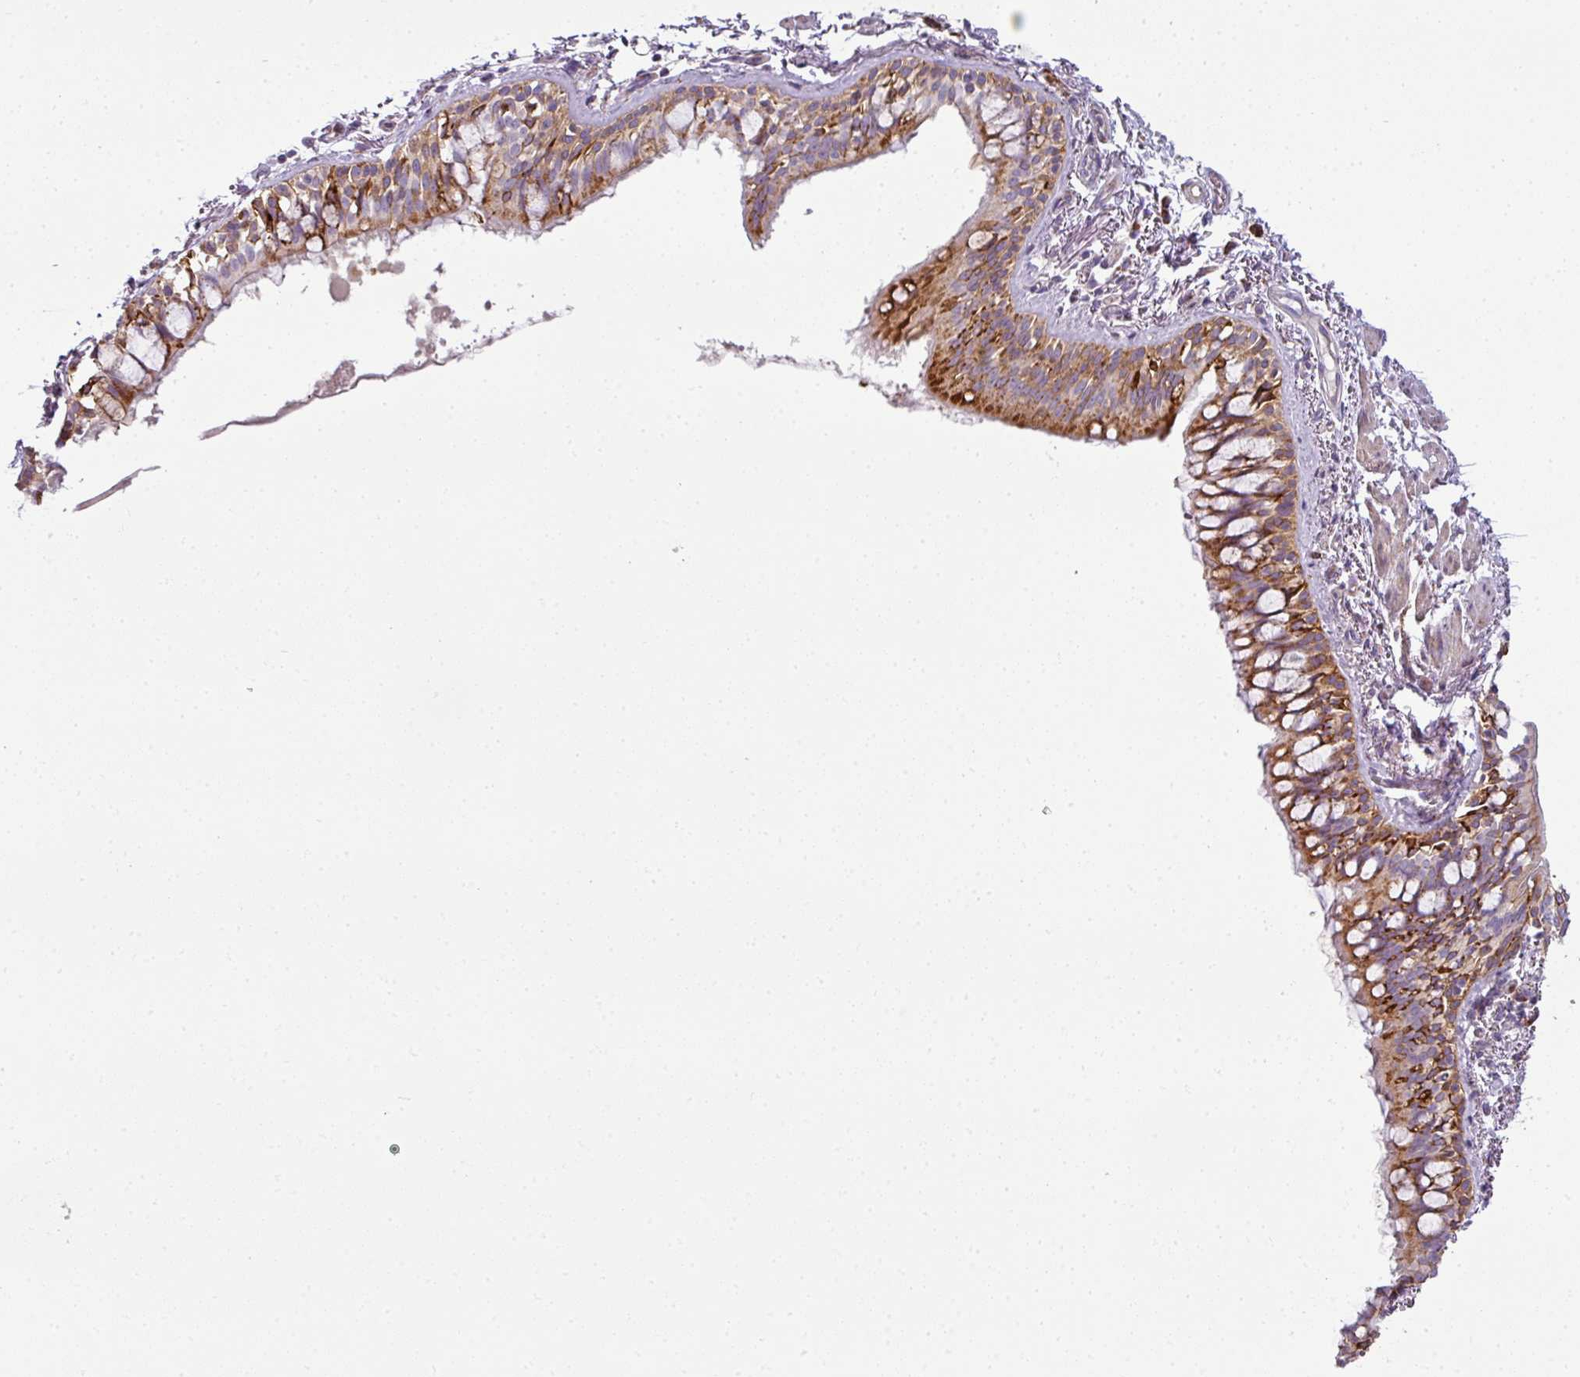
{"staining": {"intensity": "strong", "quantity": ">75%", "location": "cytoplasmic/membranous"}, "tissue": "bronchus", "cell_type": "Respiratory epithelial cells", "image_type": "normal", "snomed": [{"axis": "morphology", "description": "Normal tissue, NOS"}, {"axis": "topography", "description": "Bronchus"}], "caption": "Immunohistochemistry (IHC) image of benign bronchus: bronchus stained using IHC shows high levels of strong protein expression localized specifically in the cytoplasmic/membranous of respiratory epithelial cells, appearing as a cytoplasmic/membranous brown color.", "gene": "ANKRD18A", "patient": {"sex": "male", "age": 70}}